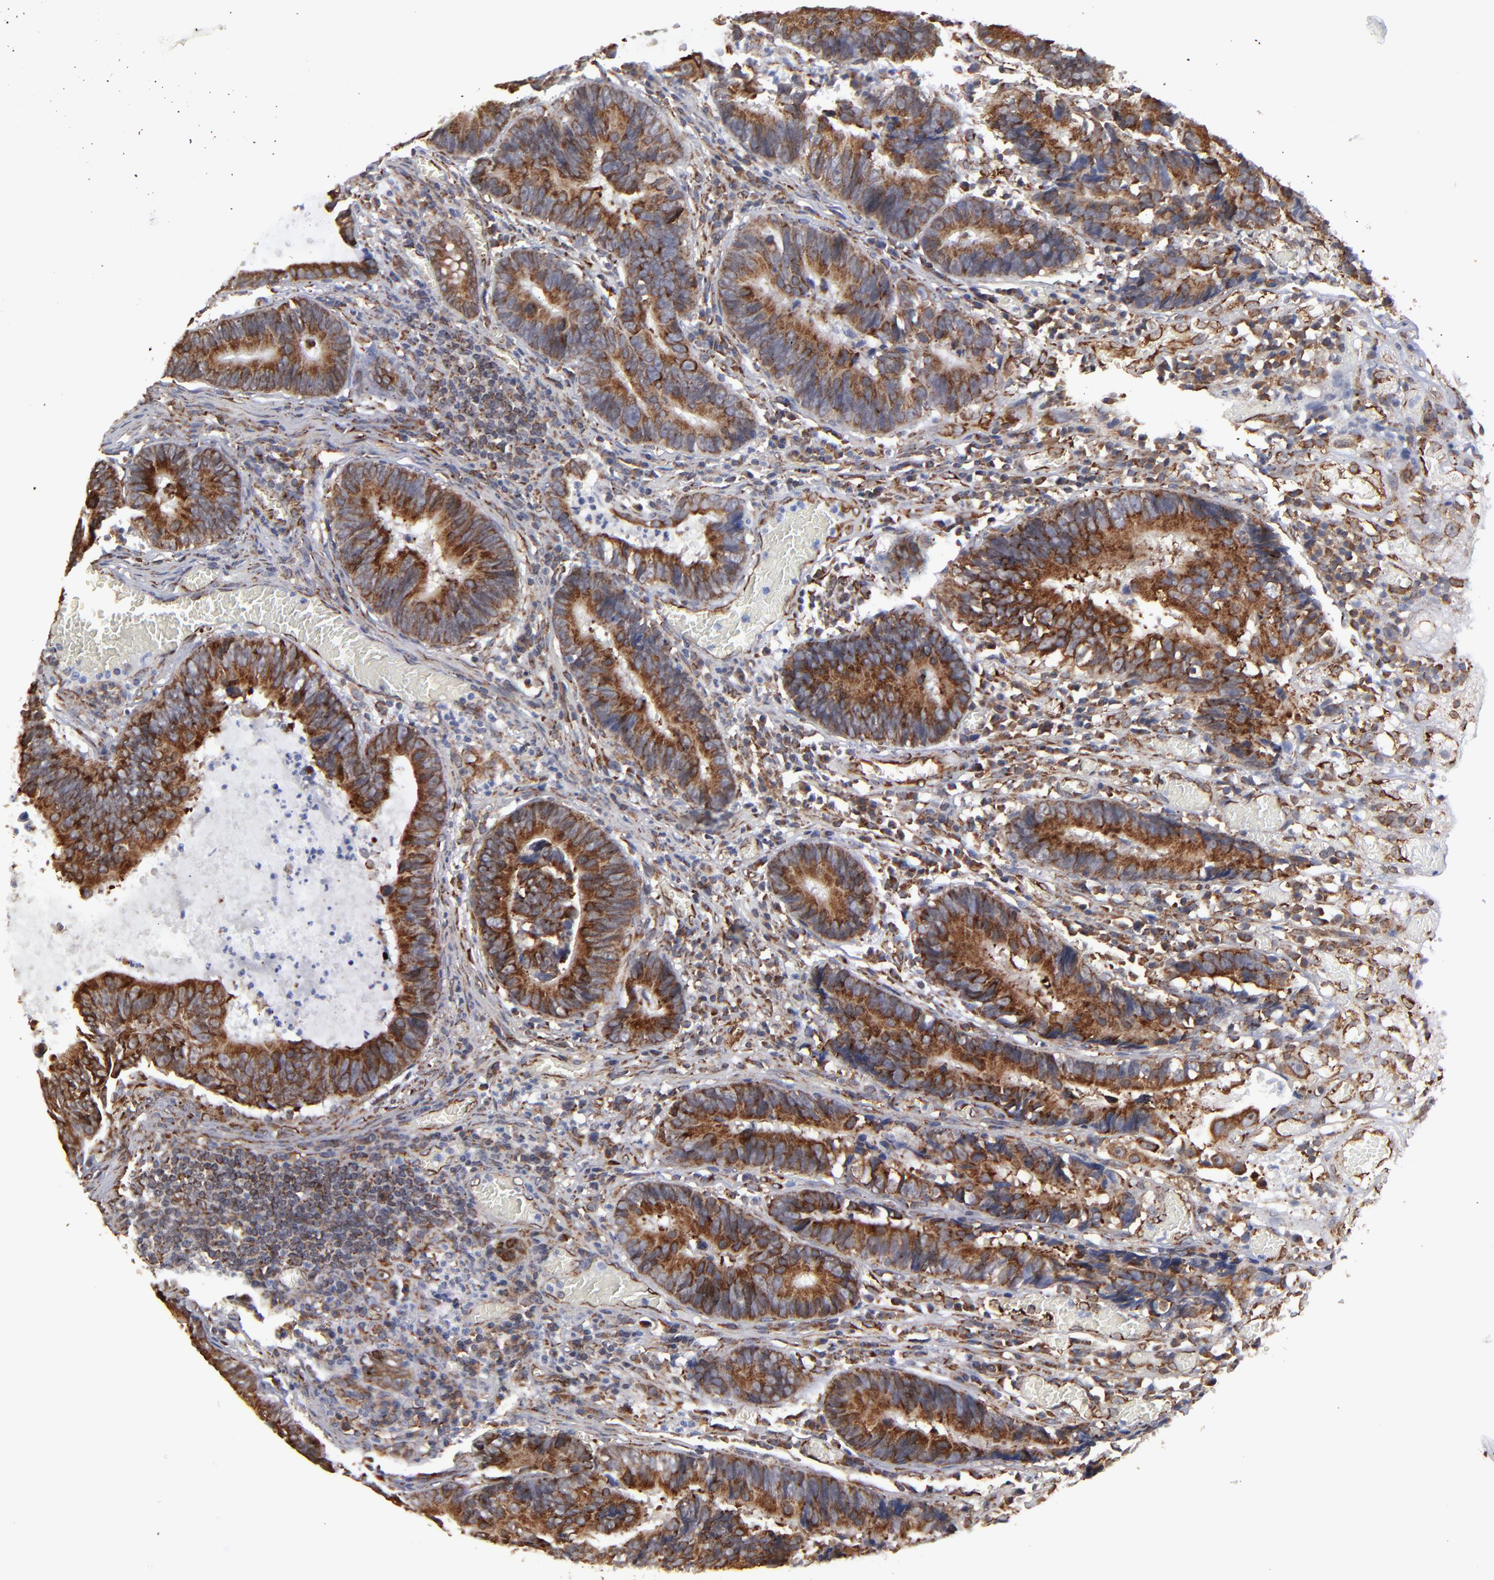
{"staining": {"intensity": "strong", "quantity": ">75%", "location": "cytoplasmic/membranous"}, "tissue": "colorectal cancer", "cell_type": "Tumor cells", "image_type": "cancer", "snomed": [{"axis": "morphology", "description": "Adenocarcinoma, NOS"}, {"axis": "topography", "description": "Rectum"}], "caption": "Colorectal cancer stained with a protein marker displays strong staining in tumor cells.", "gene": "KTN1", "patient": {"sex": "female", "age": 98}}